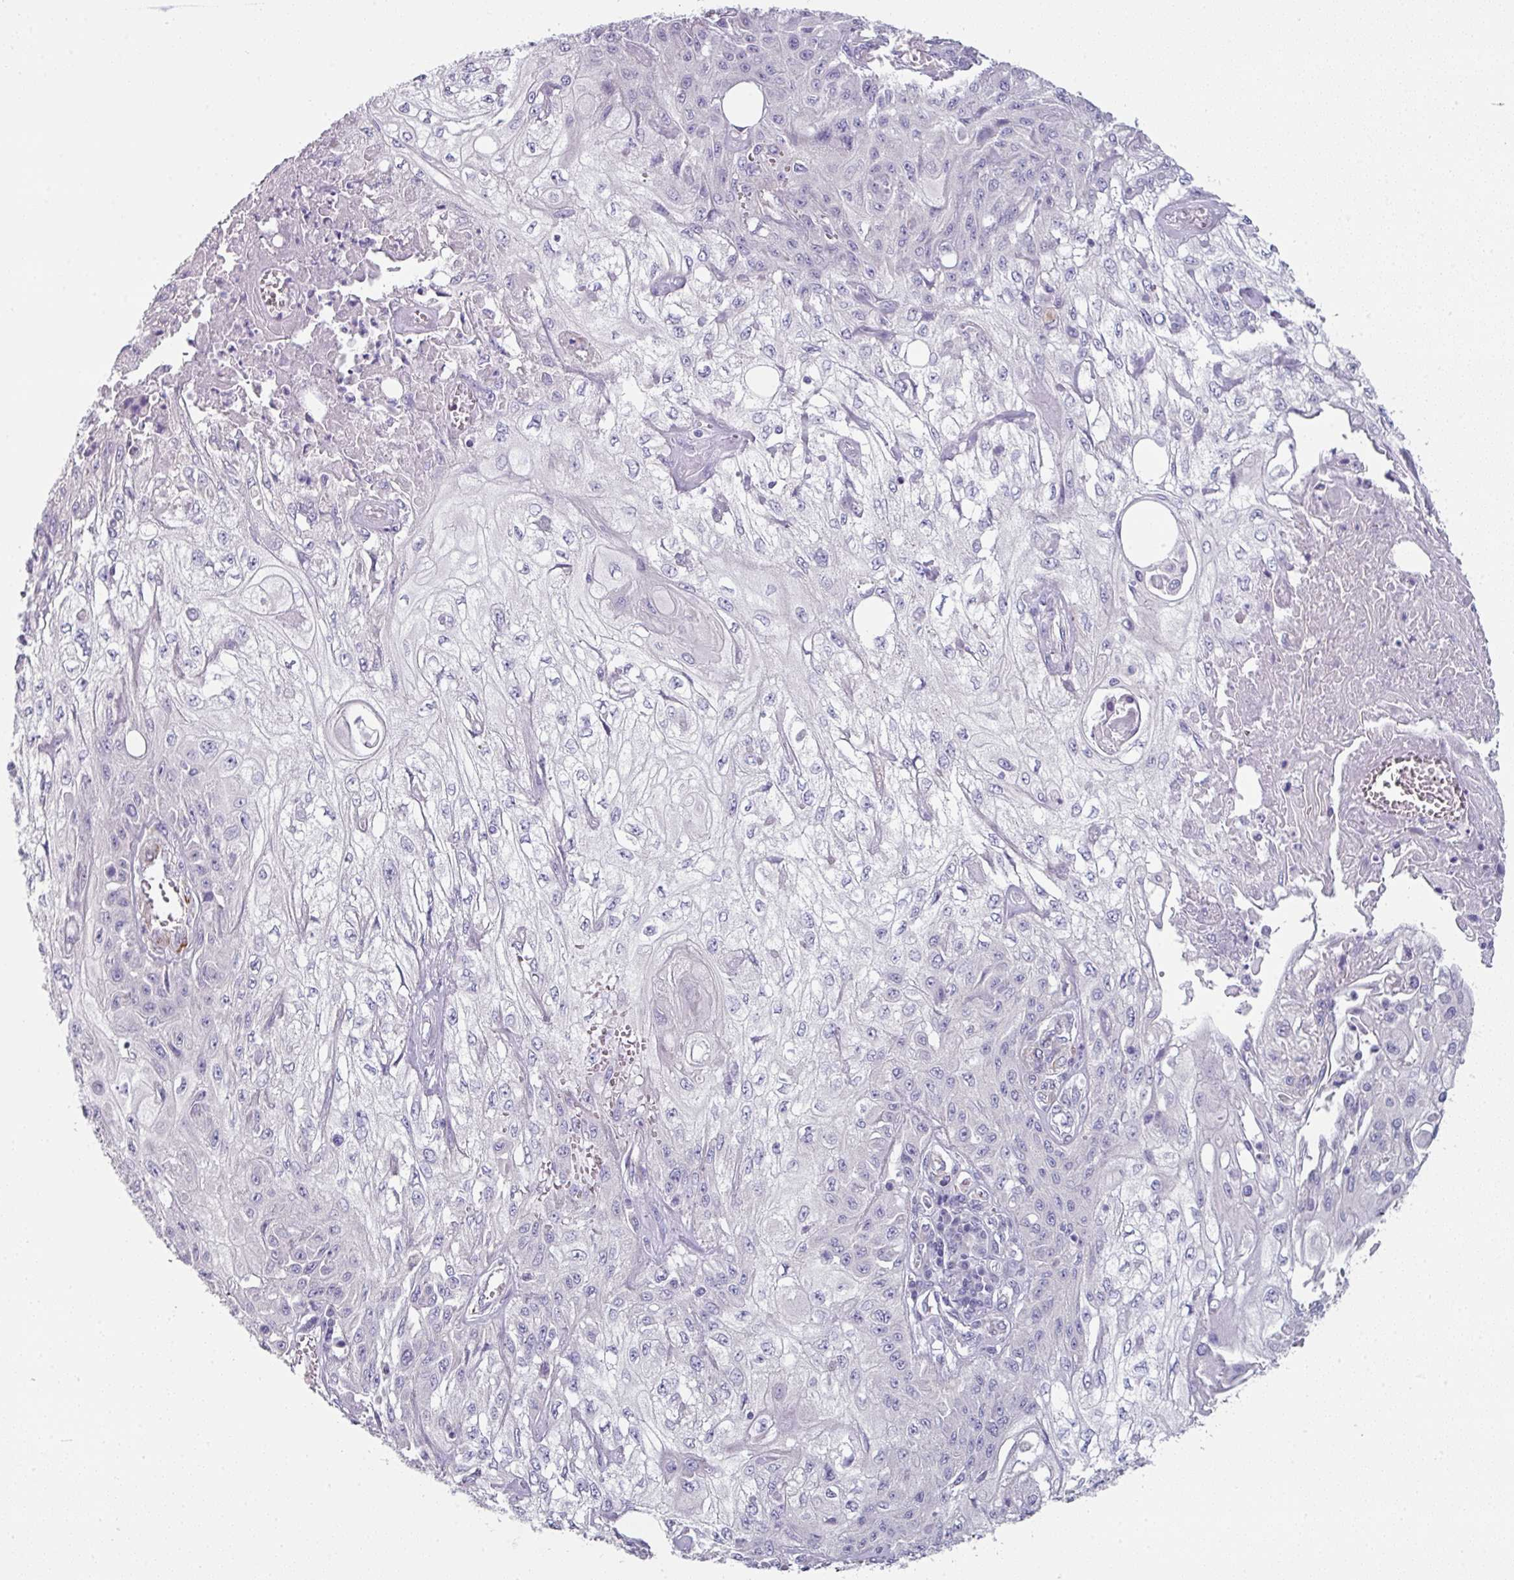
{"staining": {"intensity": "negative", "quantity": "none", "location": "none"}, "tissue": "skin cancer", "cell_type": "Tumor cells", "image_type": "cancer", "snomed": [{"axis": "morphology", "description": "Squamous cell carcinoma, NOS"}, {"axis": "morphology", "description": "Squamous cell carcinoma, metastatic, NOS"}, {"axis": "topography", "description": "Skin"}, {"axis": "topography", "description": "Lymph node"}], "caption": "Immunohistochemistry (IHC) of human squamous cell carcinoma (skin) exhibits no positivity in tumor cells.", "gene": "SLC17A7", "patient": {"sex": "male", "age": 75}}